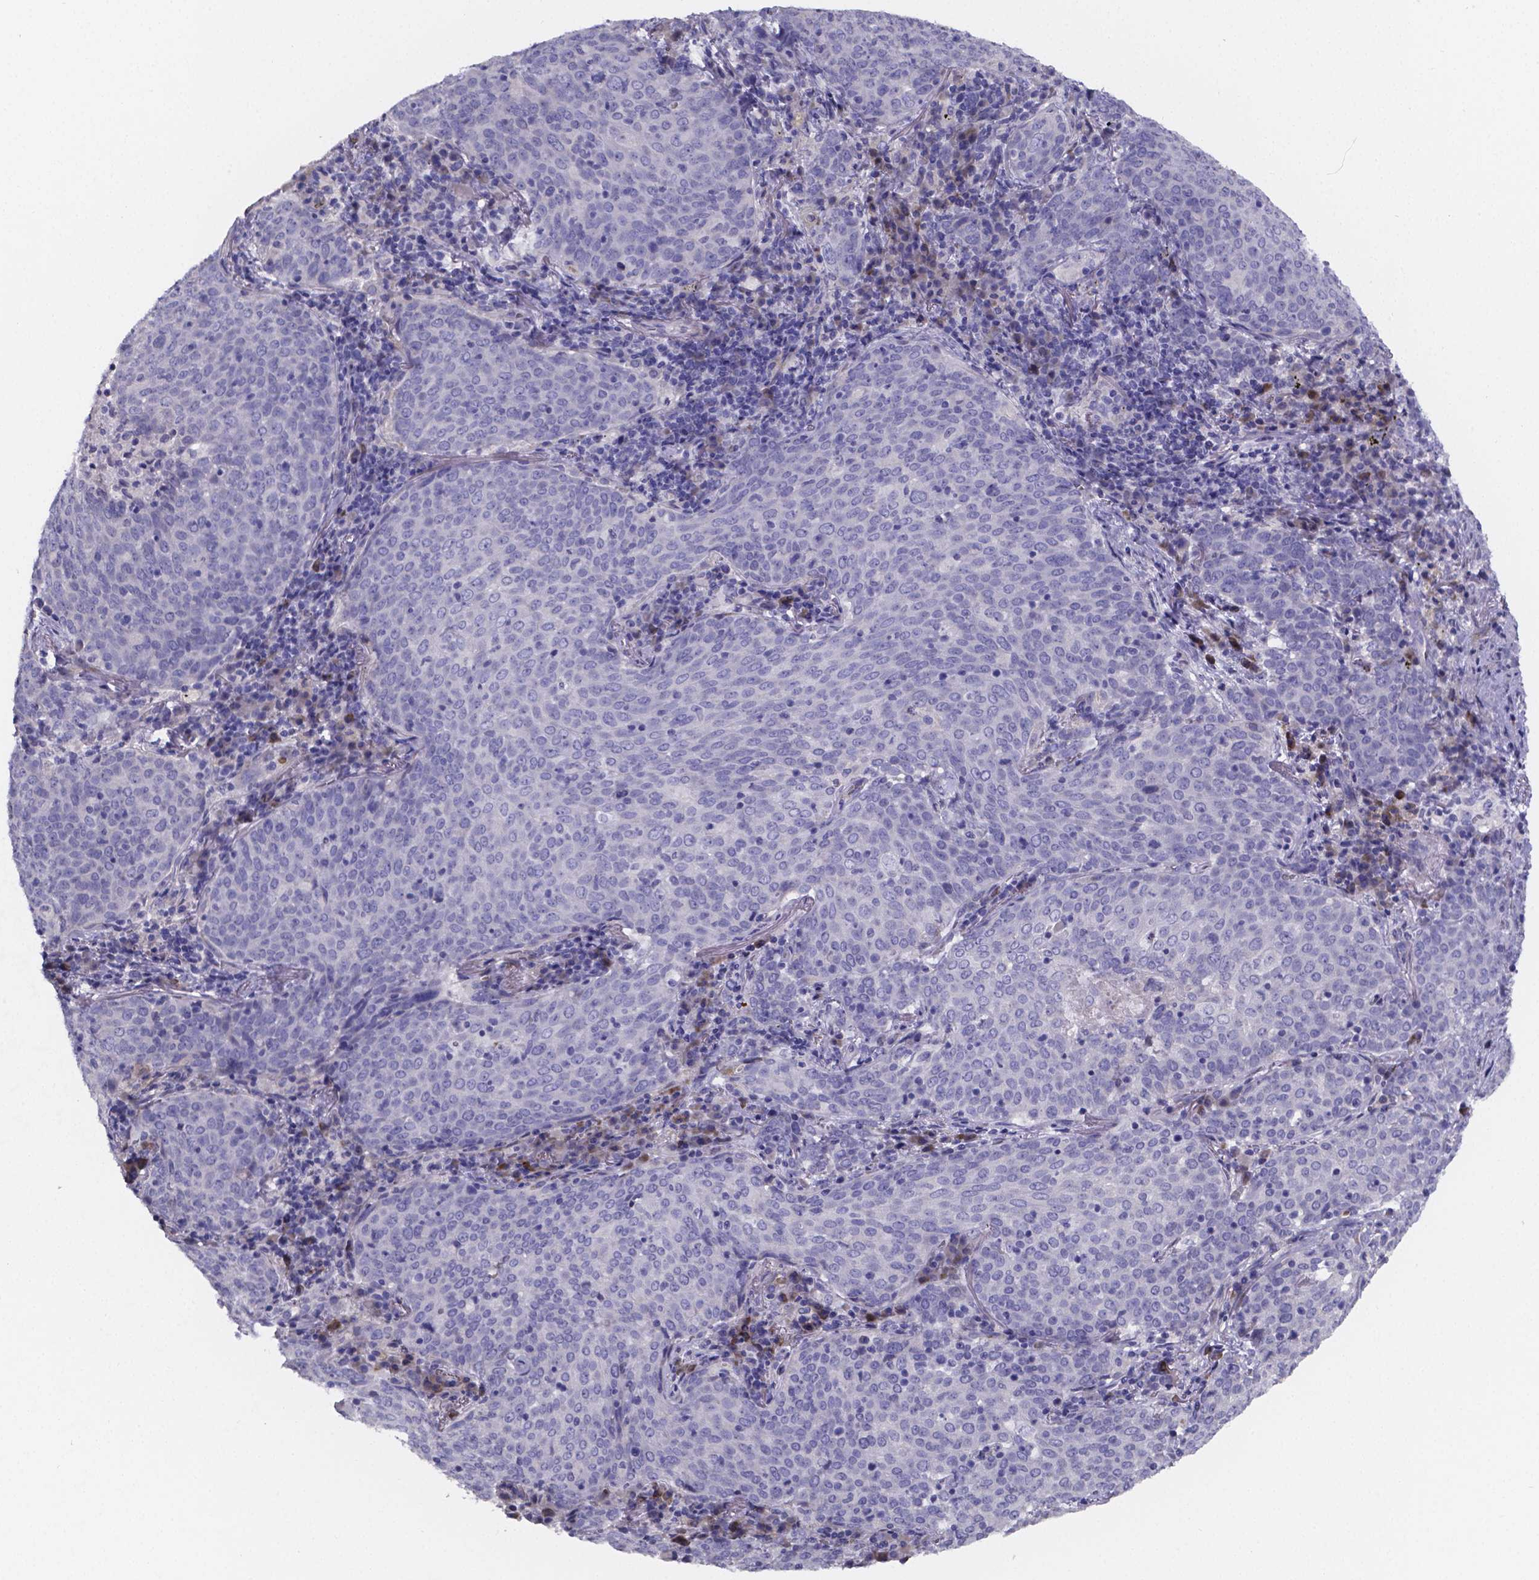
{"staining": {"intensity": "negative", "quantity": "none", "location": "none"}, "tissue": "lung cancer", "cell_type": "Tumor cells", "image_type": "cancer", "snomed": [{"axis": "morphology", "description": "Squamous cell carcinoma, NOS"}, {"axis": "topography", "description": "Lung"}], "caption": "A photomicrograph of human squamous cell carcinoma (lung) is negative for staining in tumor cells.", "gene": "GABRA3", "patient": {"sex": "male", "age": 82}}